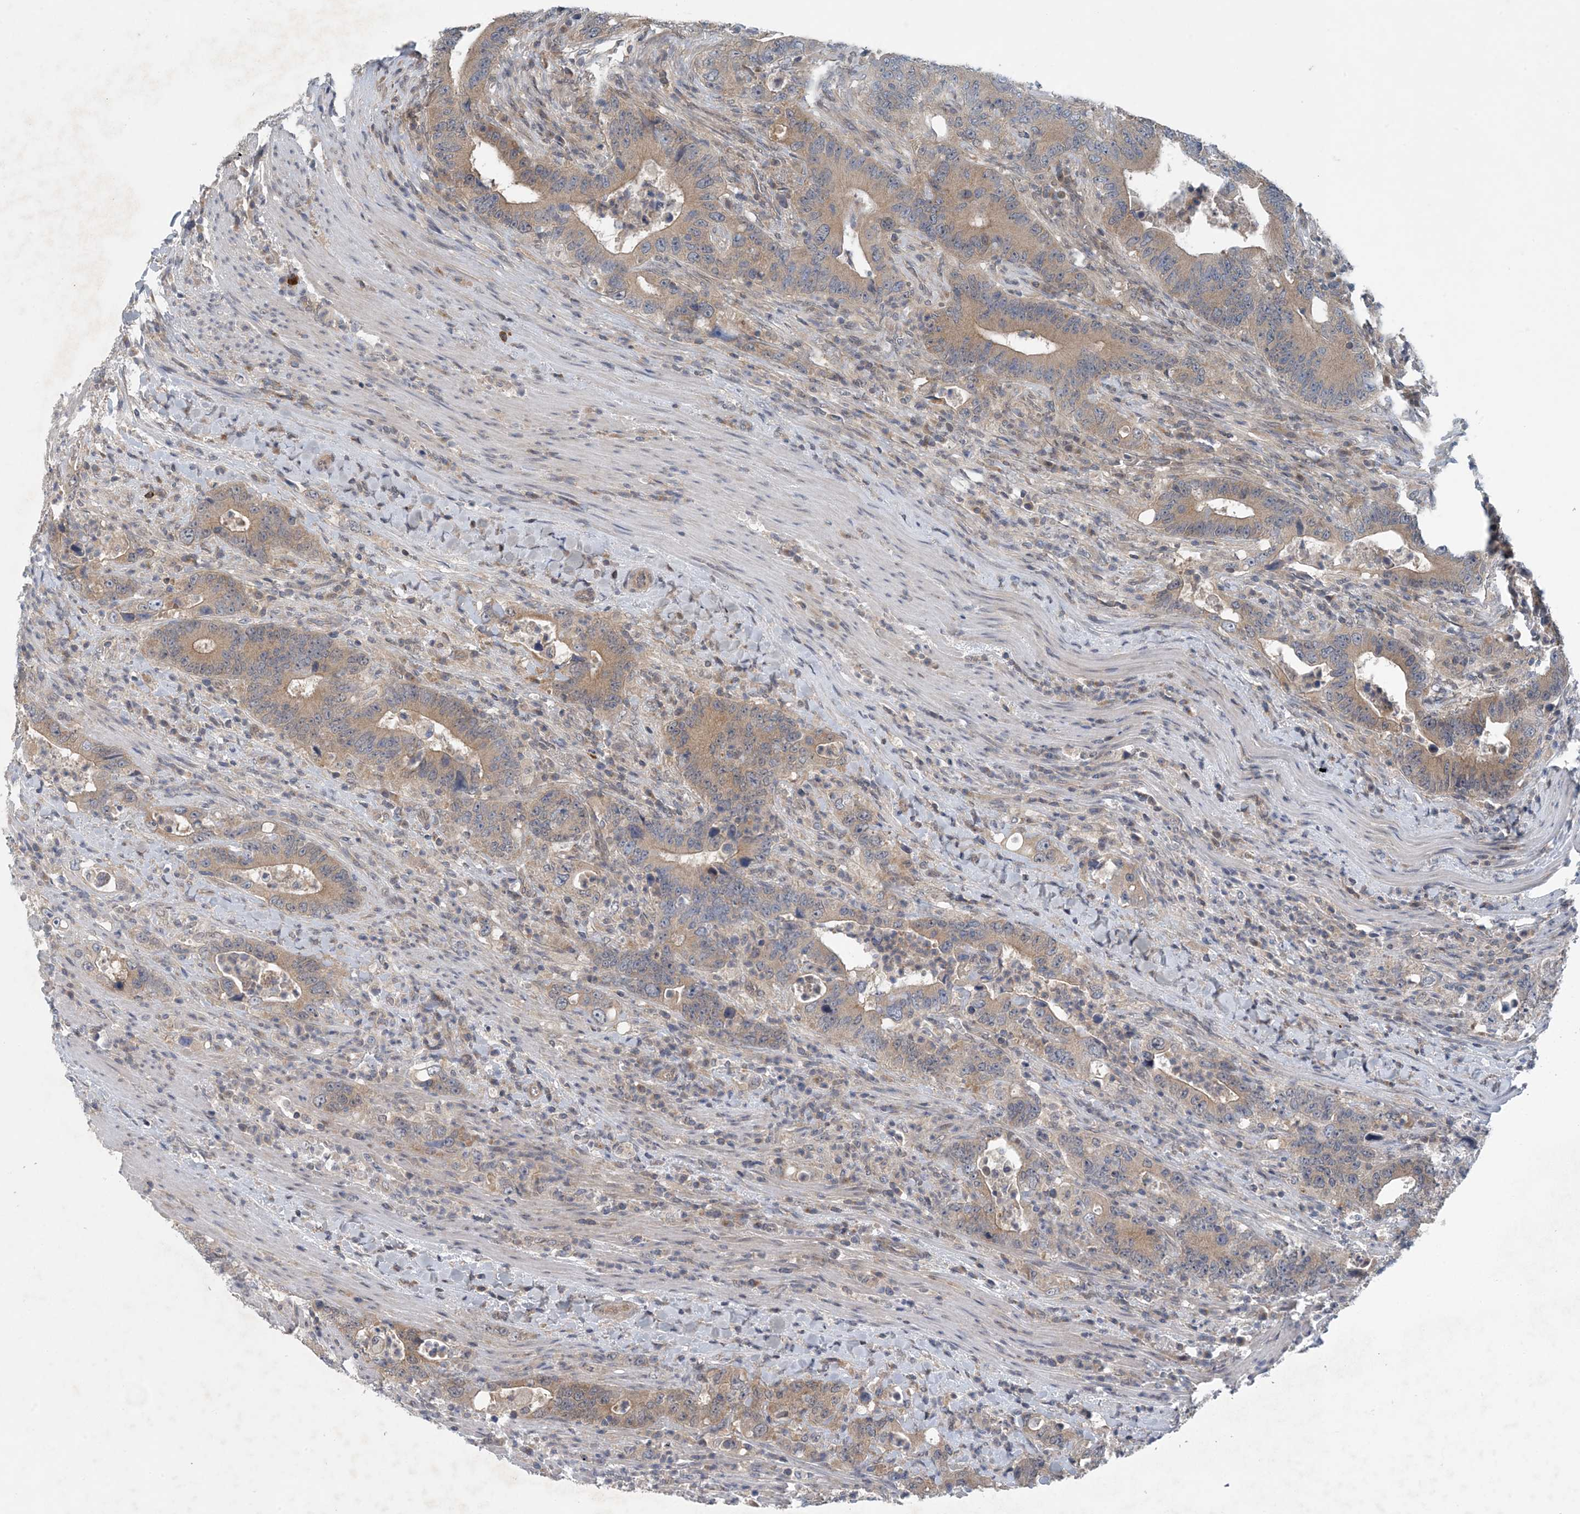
{"staining": {"intensity": "weak", "quantity": ">75%", "location": "cytoplasmic/membranous"}, "tissue": "colorectal cancer", "cell_type": "Tumor cells", "image_type": "cancer", "snomed": [{"axis": "morphology", "description": "Adenocarcinoma, NOS"}, {"axis": "topography", "description": "Colon"}], "caption": "Weak cytoplasmic/membranous protein staining is present in approximately >75% of tumor cells in colorectal cancer.", "gene": "HIKESHI", "patient": {"sex": "female", "age": 75}}